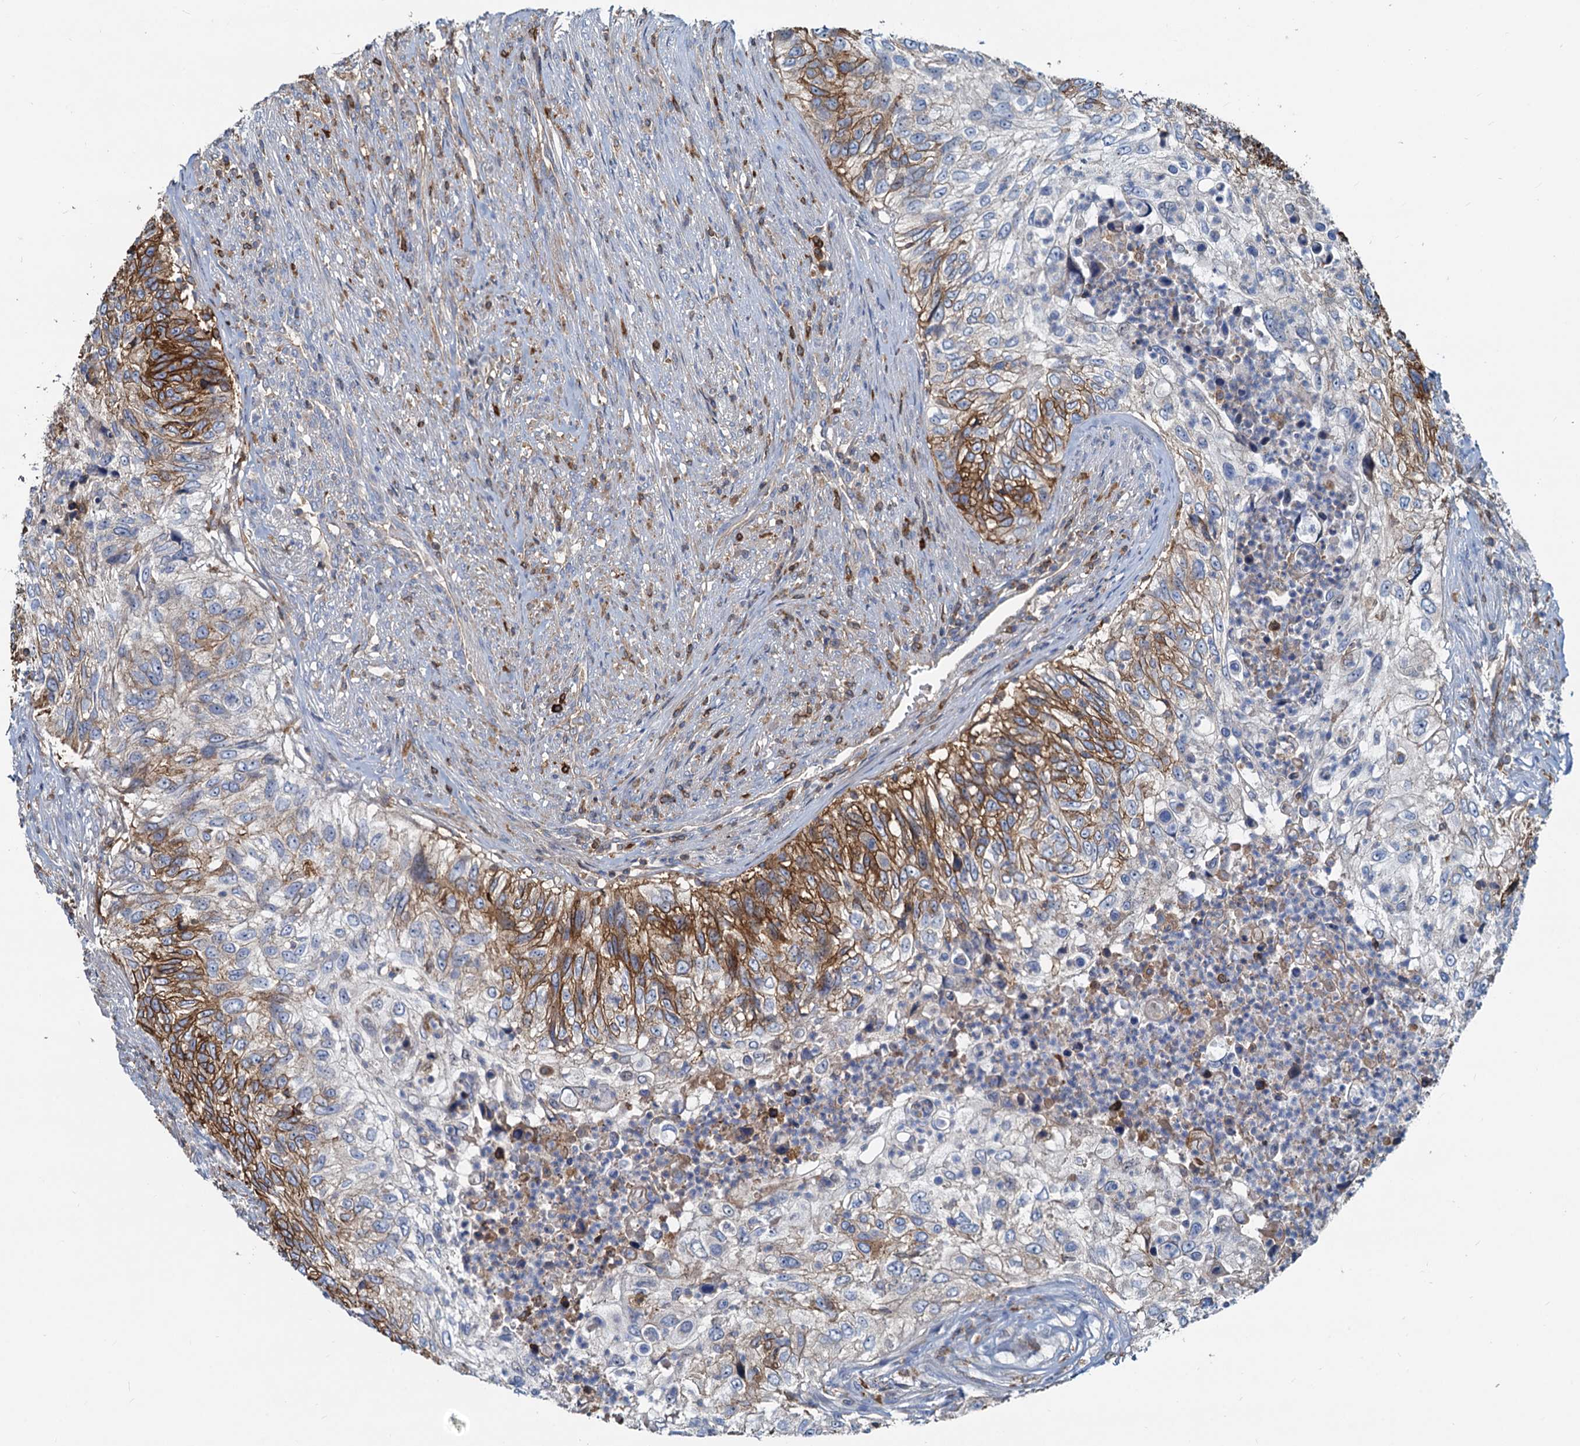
{"staining": {"intensity": "strong", "quantity": "25%-75%", "location": "cytoplasmic/membranous"}, "tissue": "urothelial cancer", "cell_type": "Tumor cells", "image_type": "cancer", "snomed": [{"axis": "morphology", "description": "Urothelial carcinoma, High grade"}, {"axis": "topography", "description": "Urinary bladder"}], "caption": "Protein staining exhibits strong cytoplasmic/membranous expression in about 25%-75% of tumor cells in urothelial carcinoma (high-grade).", "gene": "LNX2", "patient": {"sex": "female", "age": 60}}